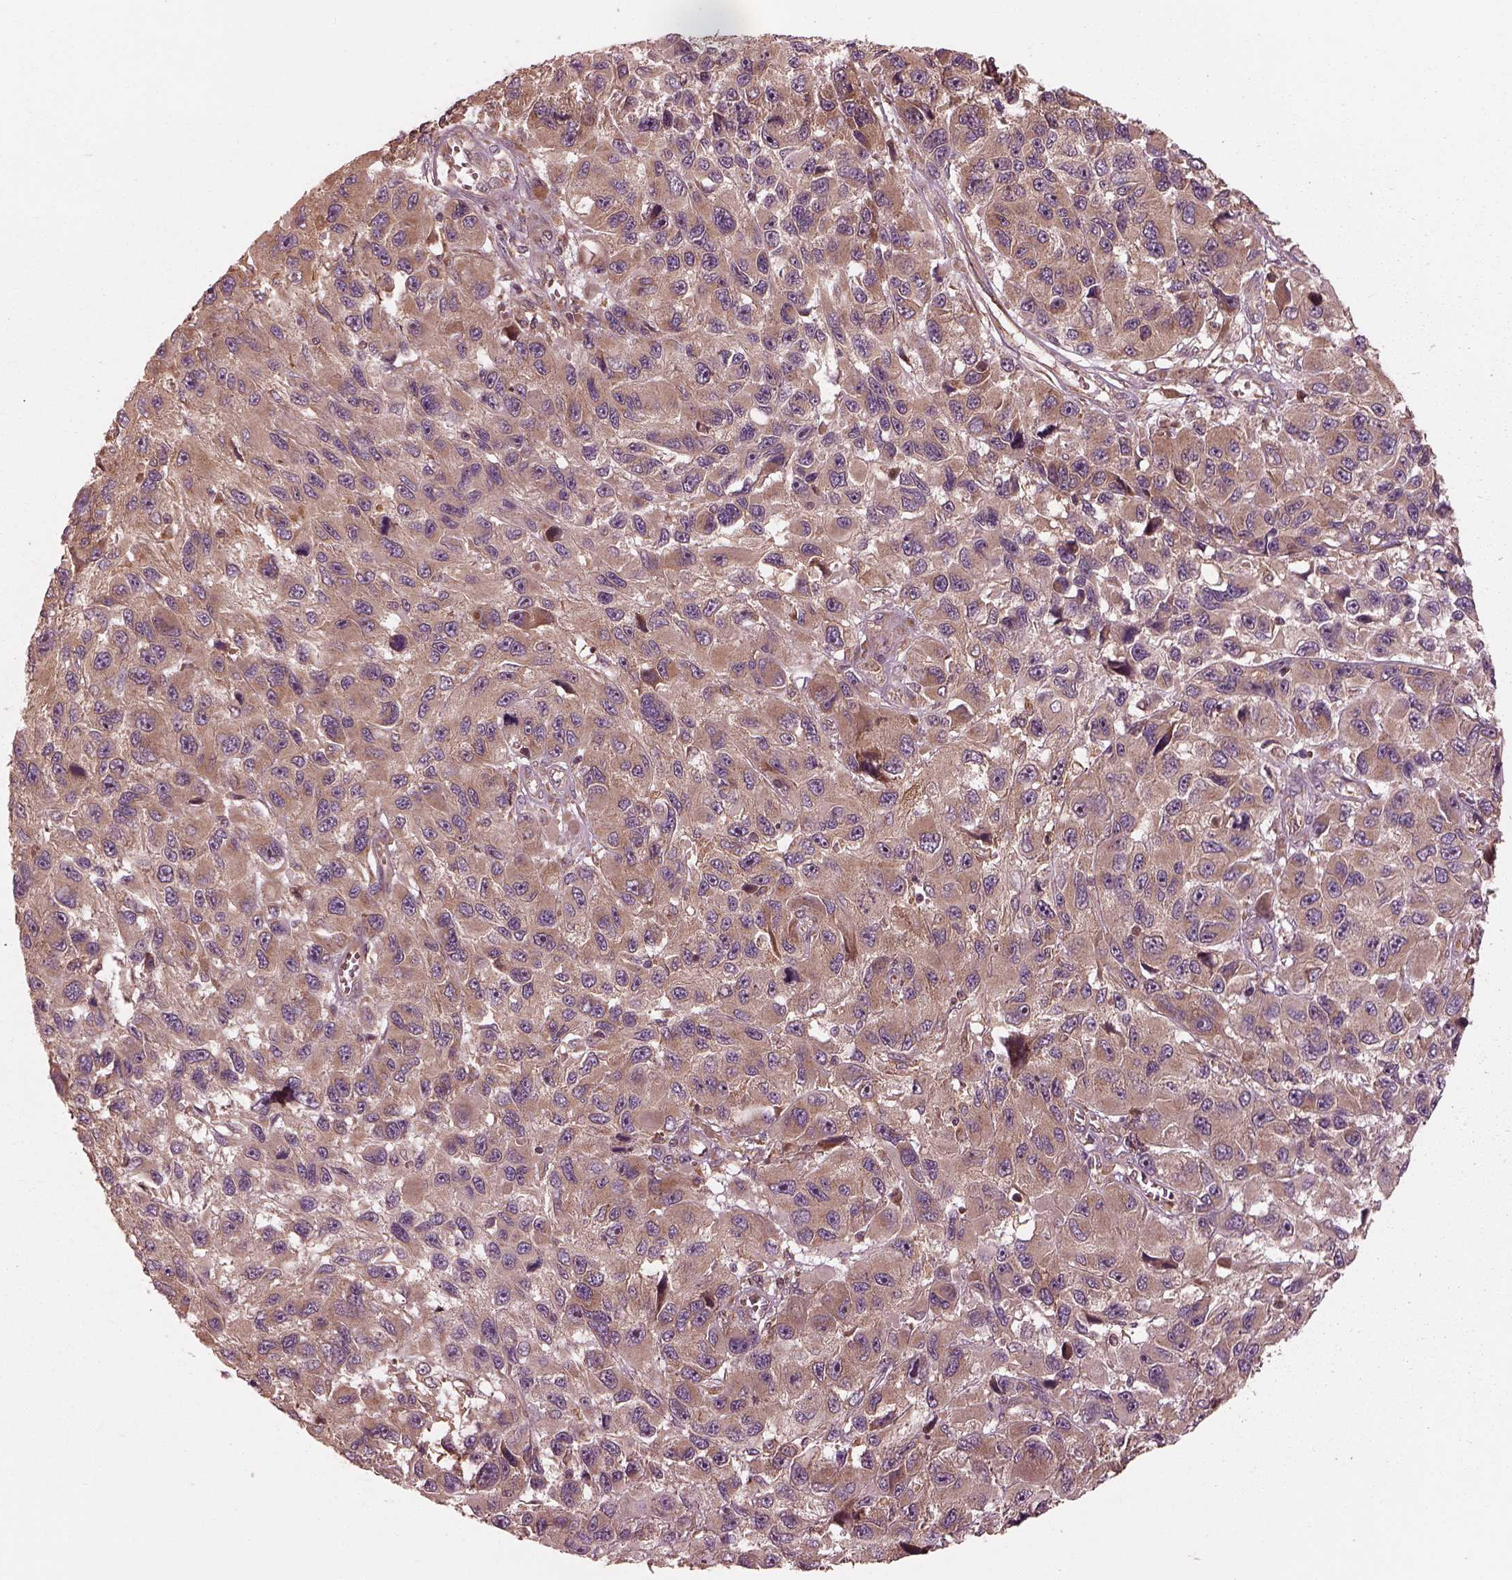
{"staining": {"intensity": "weak", "quantity": ">75%", "location": "cytoplasmic/membranous"}, "tissue": "melanoma", "cell_type": "Tumor cells", "image_type": "cancer", "snomed": [{"axis": "morphology", "description": "Malignant melanoma, NOS"}, {"axis": "topography", "description": "Skin"}], "caption": "Malignant melanoma stained with a brown dye shows weak cytoplasmic/membranous positive staining in about >75% of tumor cells.", "gene": "PIK3R2", "patient": {"sex": "male", "age": 53}}